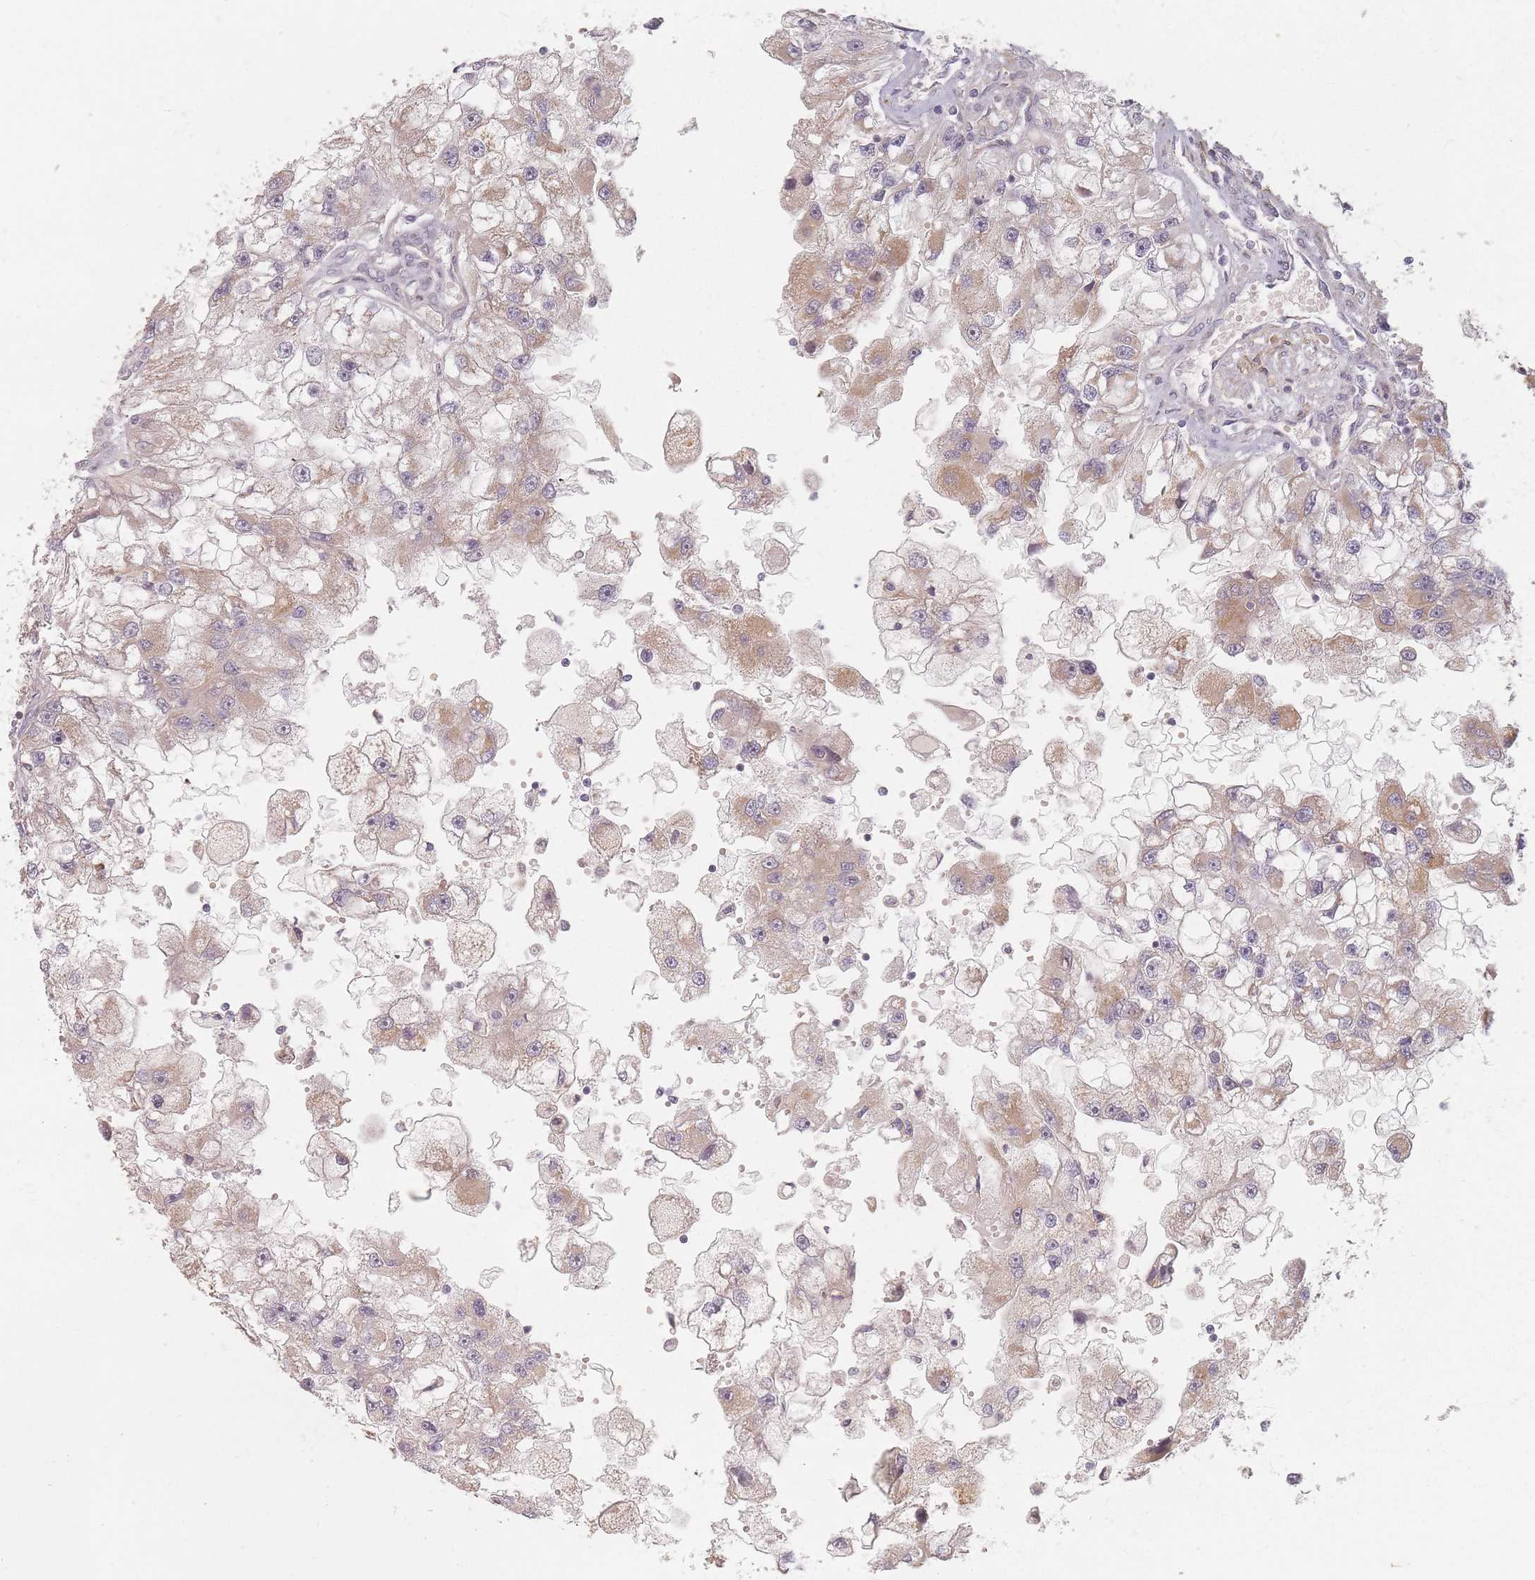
{"staining": {"intensity": "weak", "quantity": "25%-75%", "location": "cytoplasmic/membranous"}, "tissue": "renal cancer", "cell_type": "Tumor cells", "image_type": "cancer", "snomed": [{"axis": "morphology", "description": "Adenocarcinoma, NOS"}, {"axis": "topography", "description": "Kidney"}], "caption": "Immunohistochemical staining of human renal cancer (adenocarcinoma) shows low levels of weak cytoplasmic/membranous positivity in about 25%-75% of tumor cells.", "gene": "ZKSCAN7", "patient": {"sex": "male", "age": 63}}